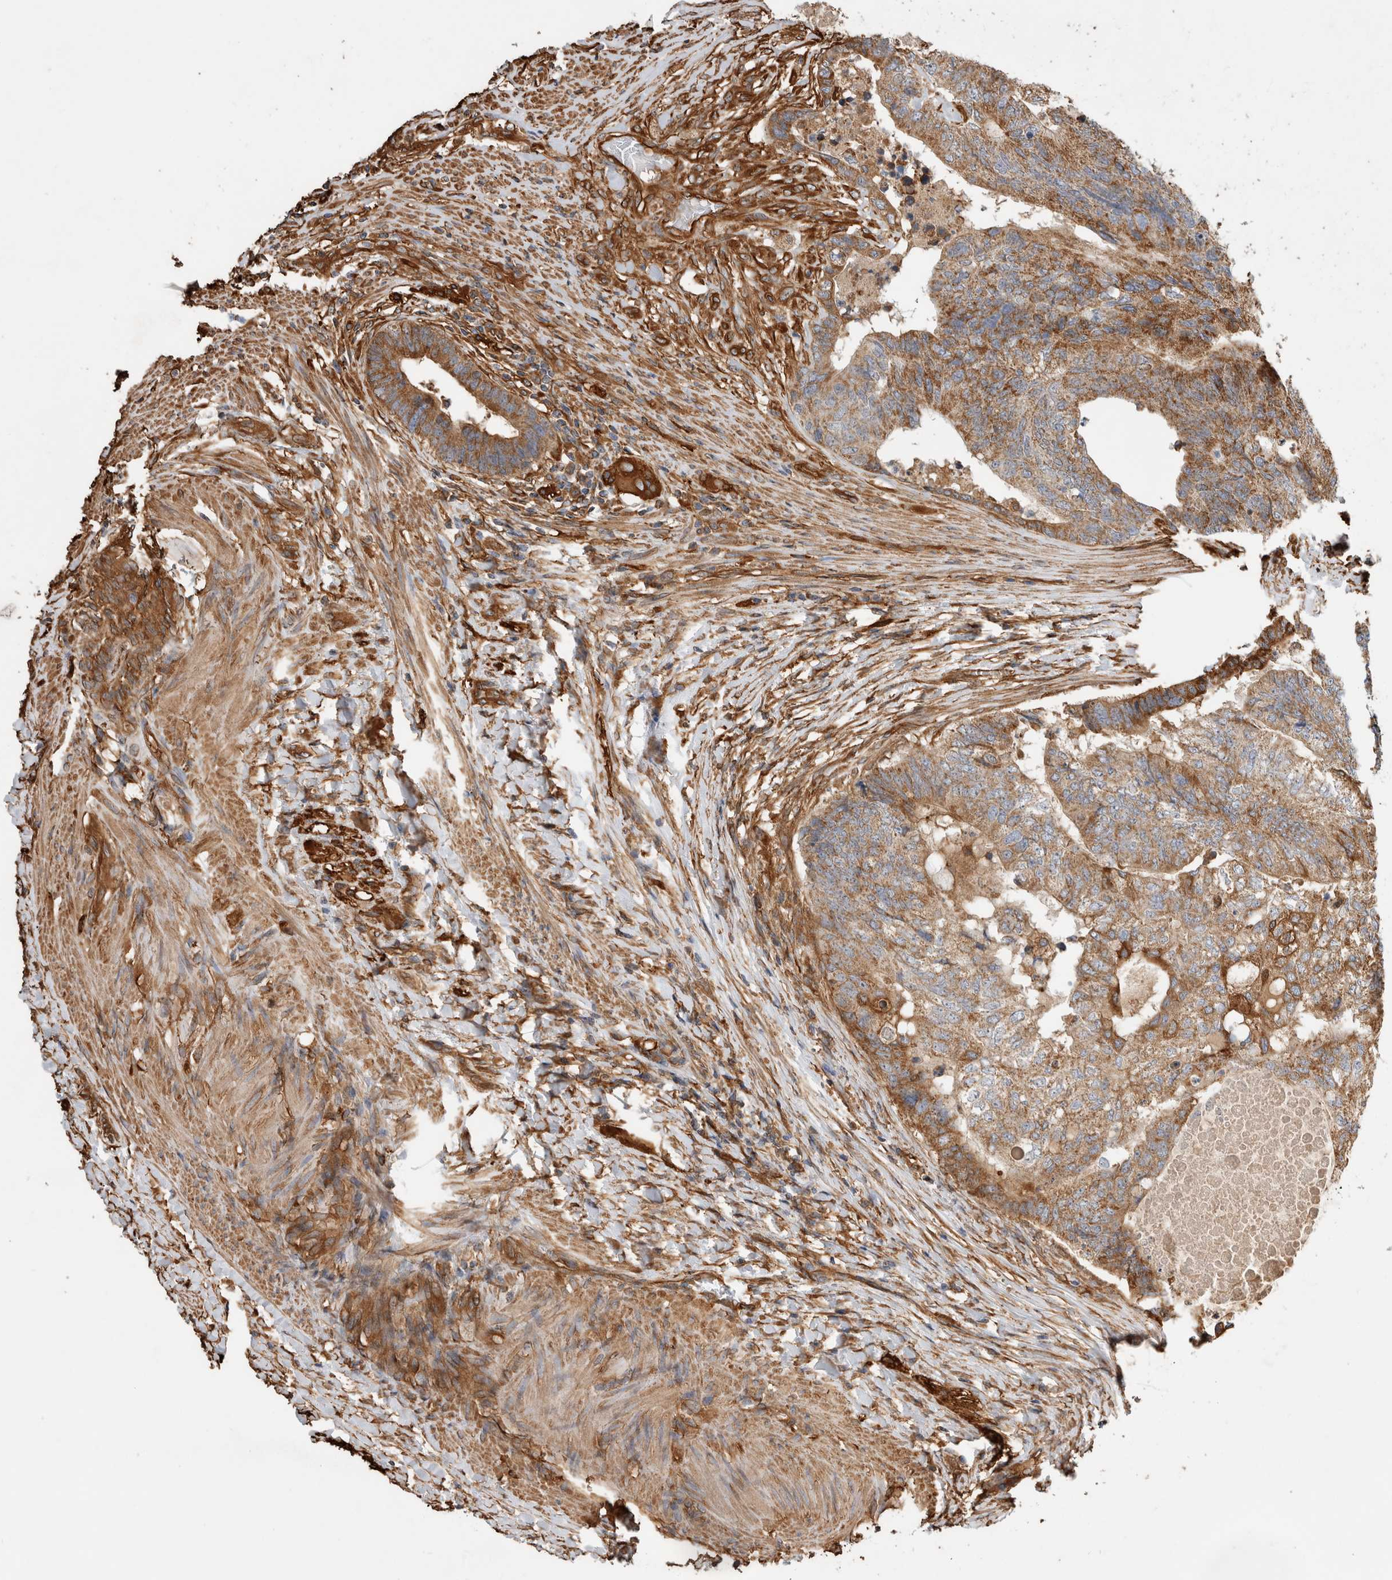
{"staining": {"intensity": "moderate", "quantity": ">75%", "location": "cytoplasmic/membranous"}, "tissue": "colorectal cancer", "cell_type": "Tumor cells", "image_type": "cancer", "snomed": [{"axis": "morphology", "description": "Adenocarcinoma, NOS"}, {"axis": "topography", "description": "Colon"}], "caption": "Adenocarcinoma (colorectal) stained with immunohistochemistry demonstrates moderate cytoplasmic/membranous staining in approximately >75% of tumor cells.", "gene": "ZNF397", "patient": {"sex": "female", "age": 67}}